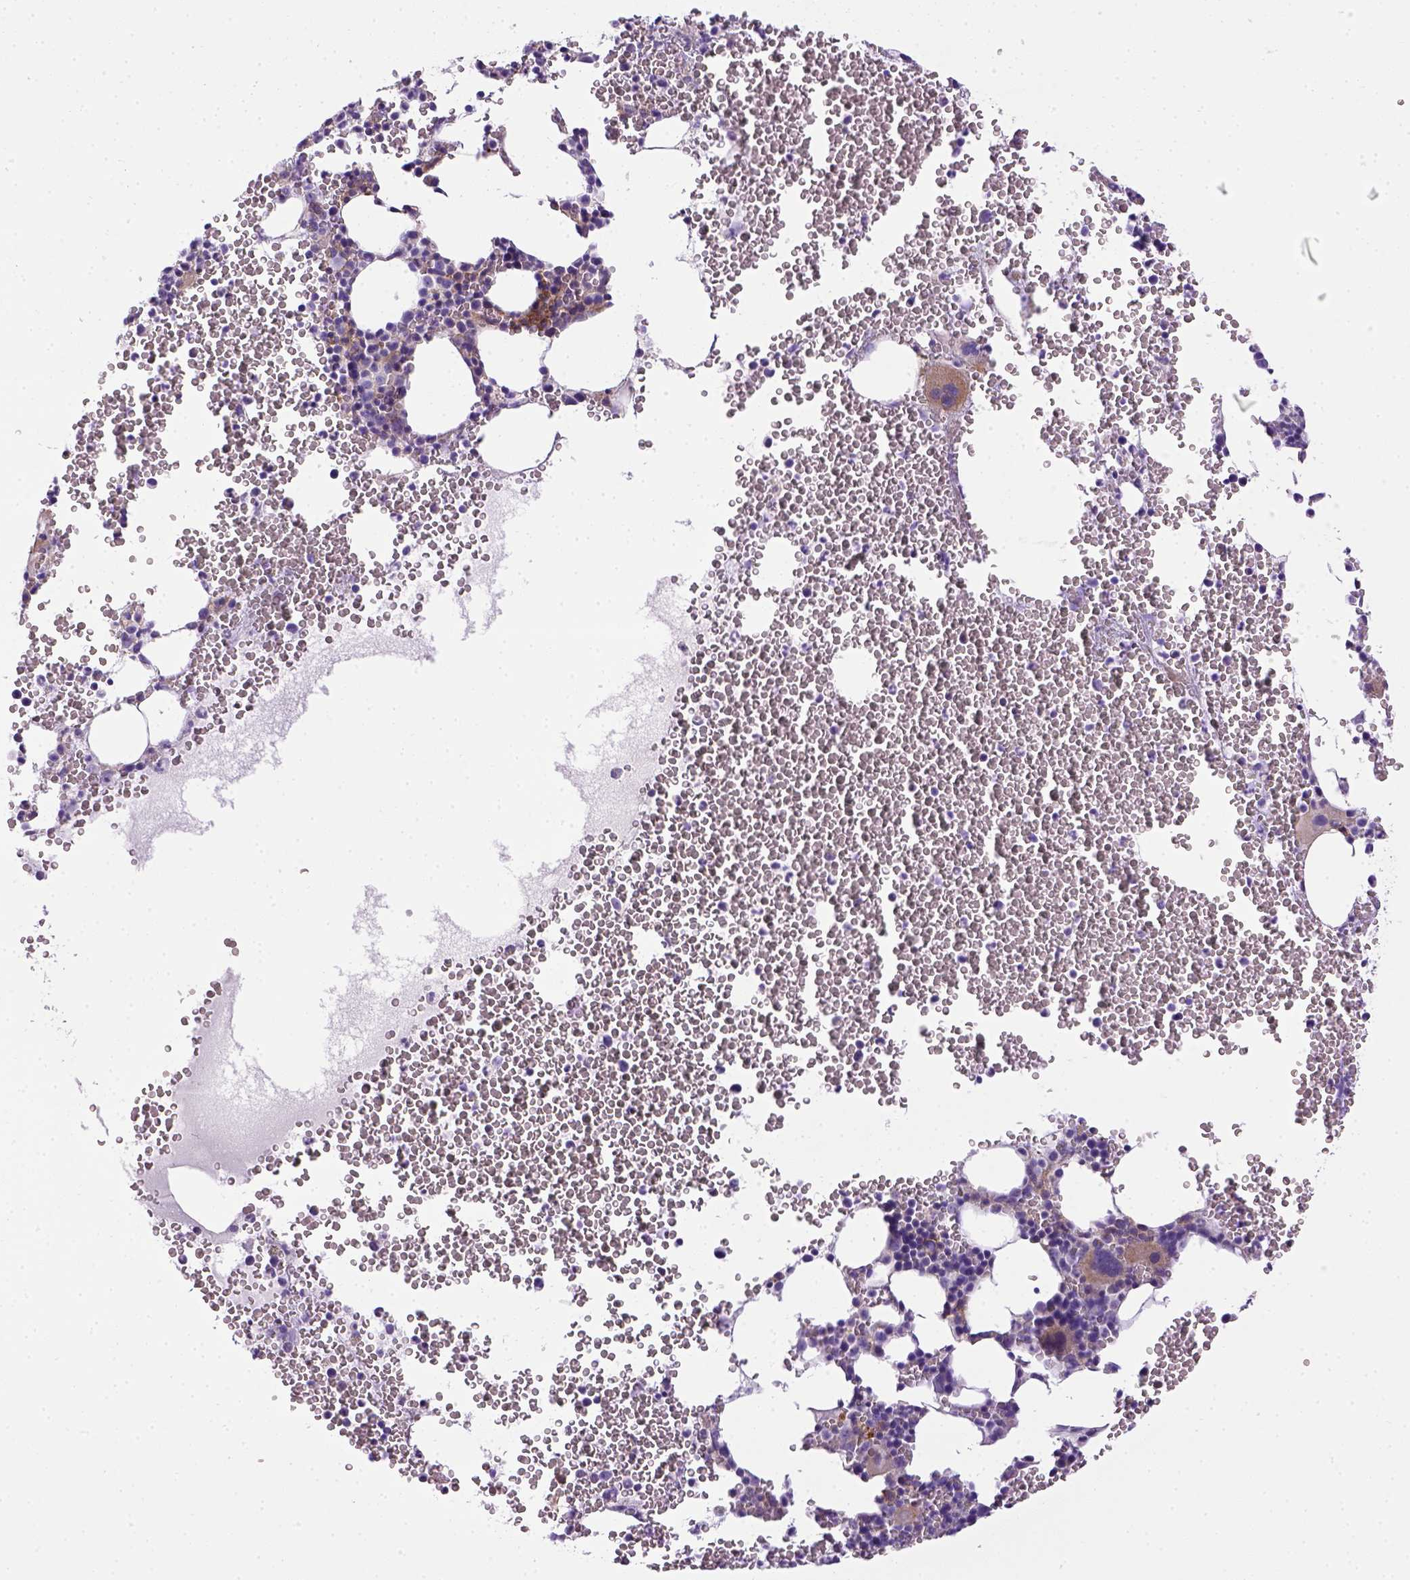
{"staining": {"intensity": "moderate", "quantity": "<25%", "location": "cytoplasmic/membranous"}, "tissue": "bone marrow", "cell_type": "Hematopoietic cells", "image_type": "normal", "snomed": [{"axis": "morphology", "description": "Normal tissue, NOS"}, {"axis": "topography", "description": "Bone marrow"}], "caption": "Protein staining demonstrates moderate cytoplasmic/membranous expression in about <25% of hematopoietic cells in unremarkable bone marrow. The protein is stained brown, and the nuclei are stained in blue (DAB IHC with brightfield microscopy, high magnification).", "gene": "CD40", "patient": {"sex": "male", "age": 82}}